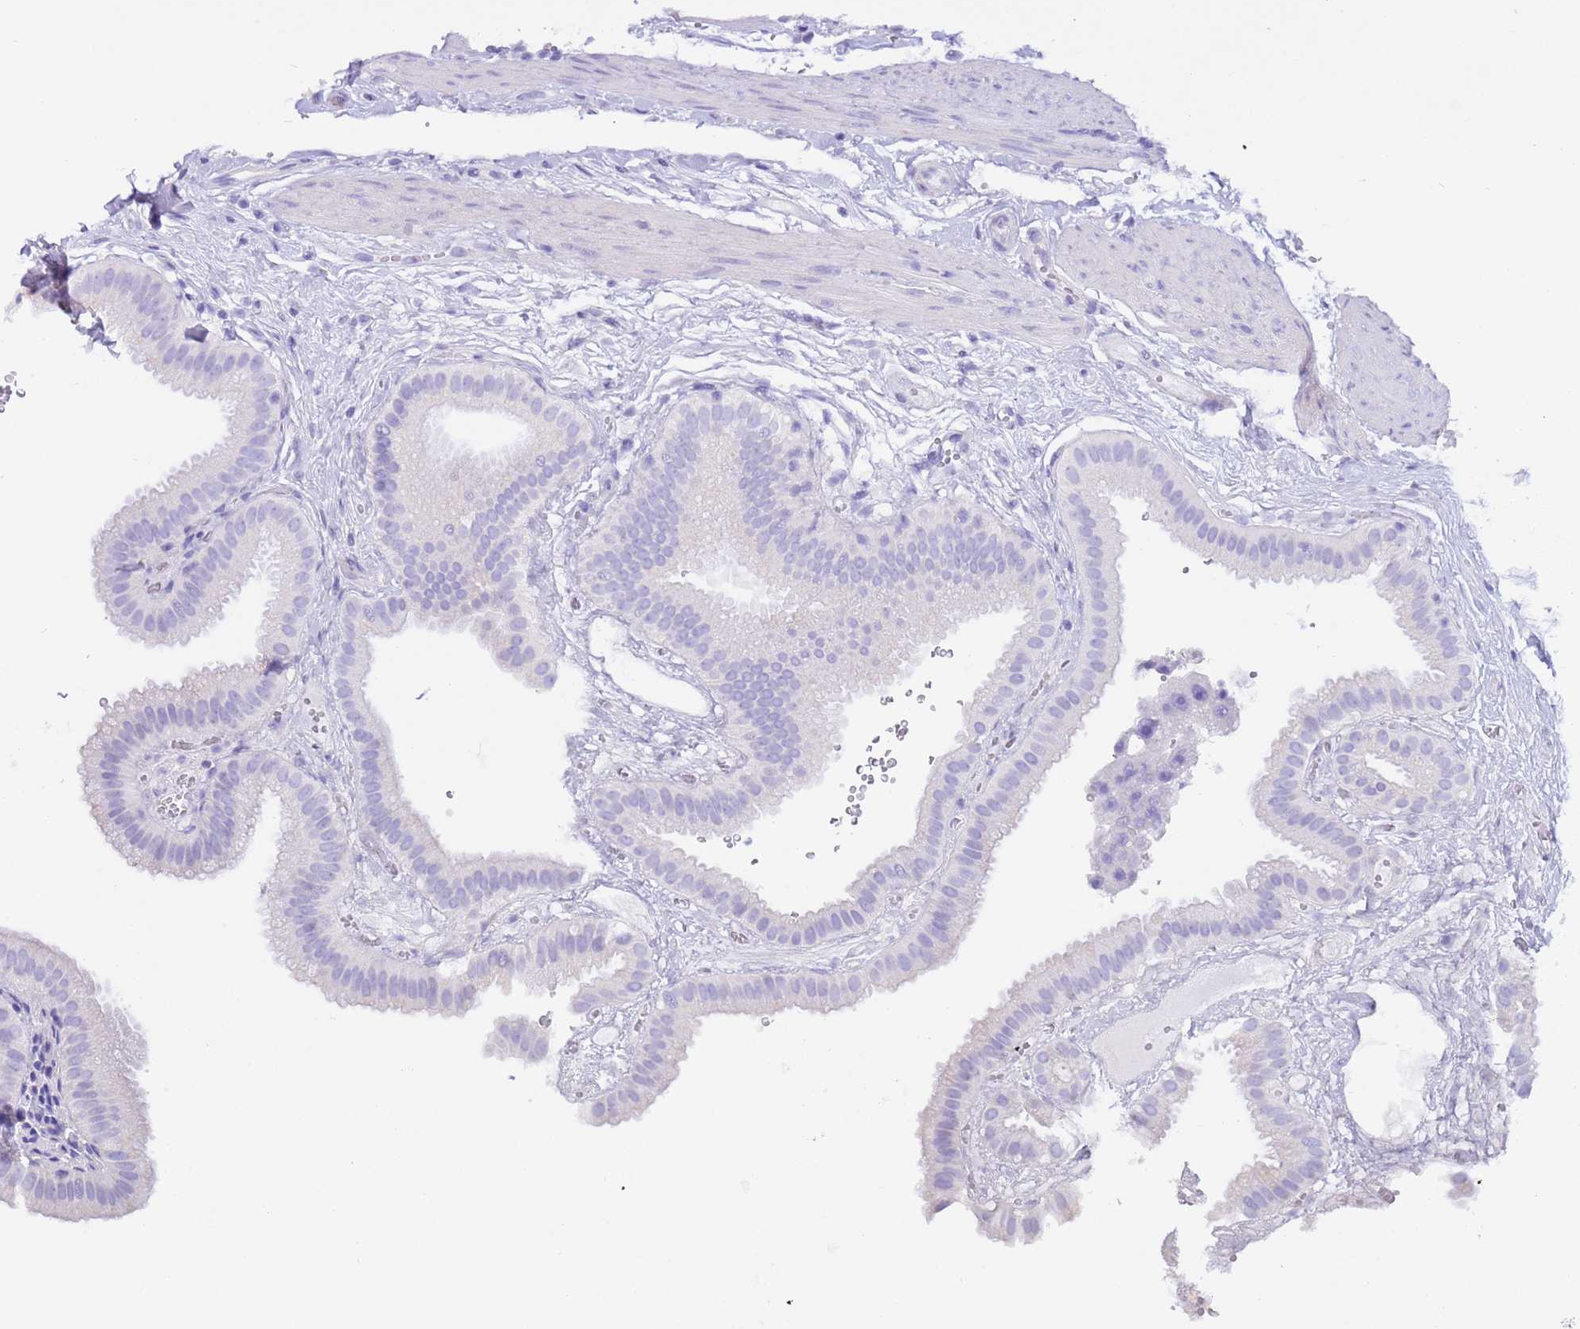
{"staining": {"intensity": "negative", "quantity": "none", "location": "none"}, "tissue": "gallbladder", "cell_type": "Glandular cells", "image_type": "normal", "snomed": [{"axis": "morphology", "description": "Normal tissue, NOS"}, {"axis": "topography", "description": "Gallbladder"}], "caption": "This is an IHC photomicrograph of benign gallbladder. There is no staining in glandular cells.", "gene": "CPB1", "patient": {"sex": "female", "age": 61}}